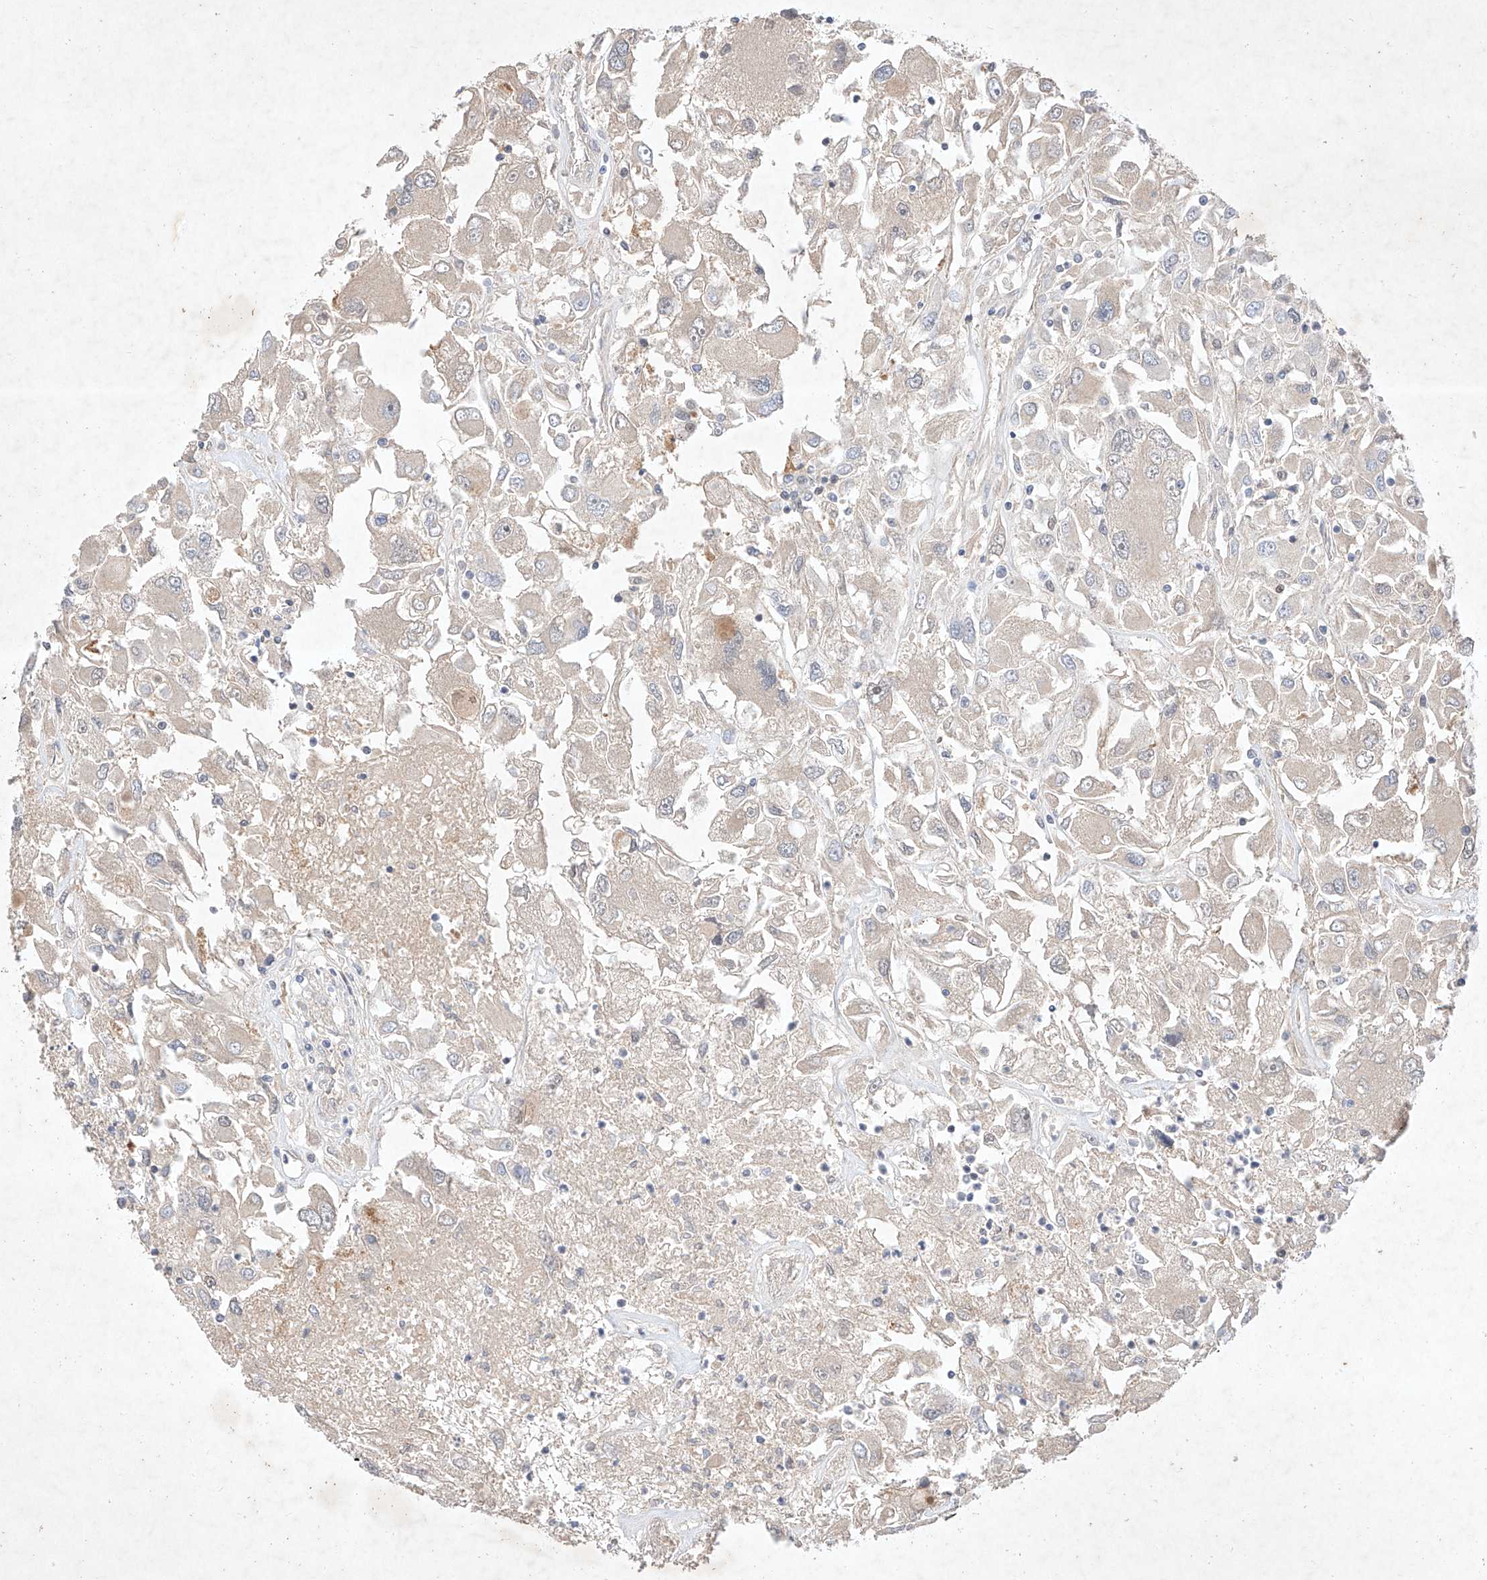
{"staining": {"intensity": "weak", "quantity": "<25%", "location": "cytoplasmic/membranous"}, "tissue": "renal cancer", "cell_type": "Tumor cells", "image_type": "cancer", "snomed": [{"axis": "morphology", "description": "Adenocarcinoma, NOS"}, {"axis": "topography", "description": "Kidney"}], "caption": "This is an immunohistochemistry (IHC) image of renal cancer (adenocarcinoma). There is no positivity in tumor cells.", "gene": "ZNF124", "patient": {"sex": "female", "age": 52}}